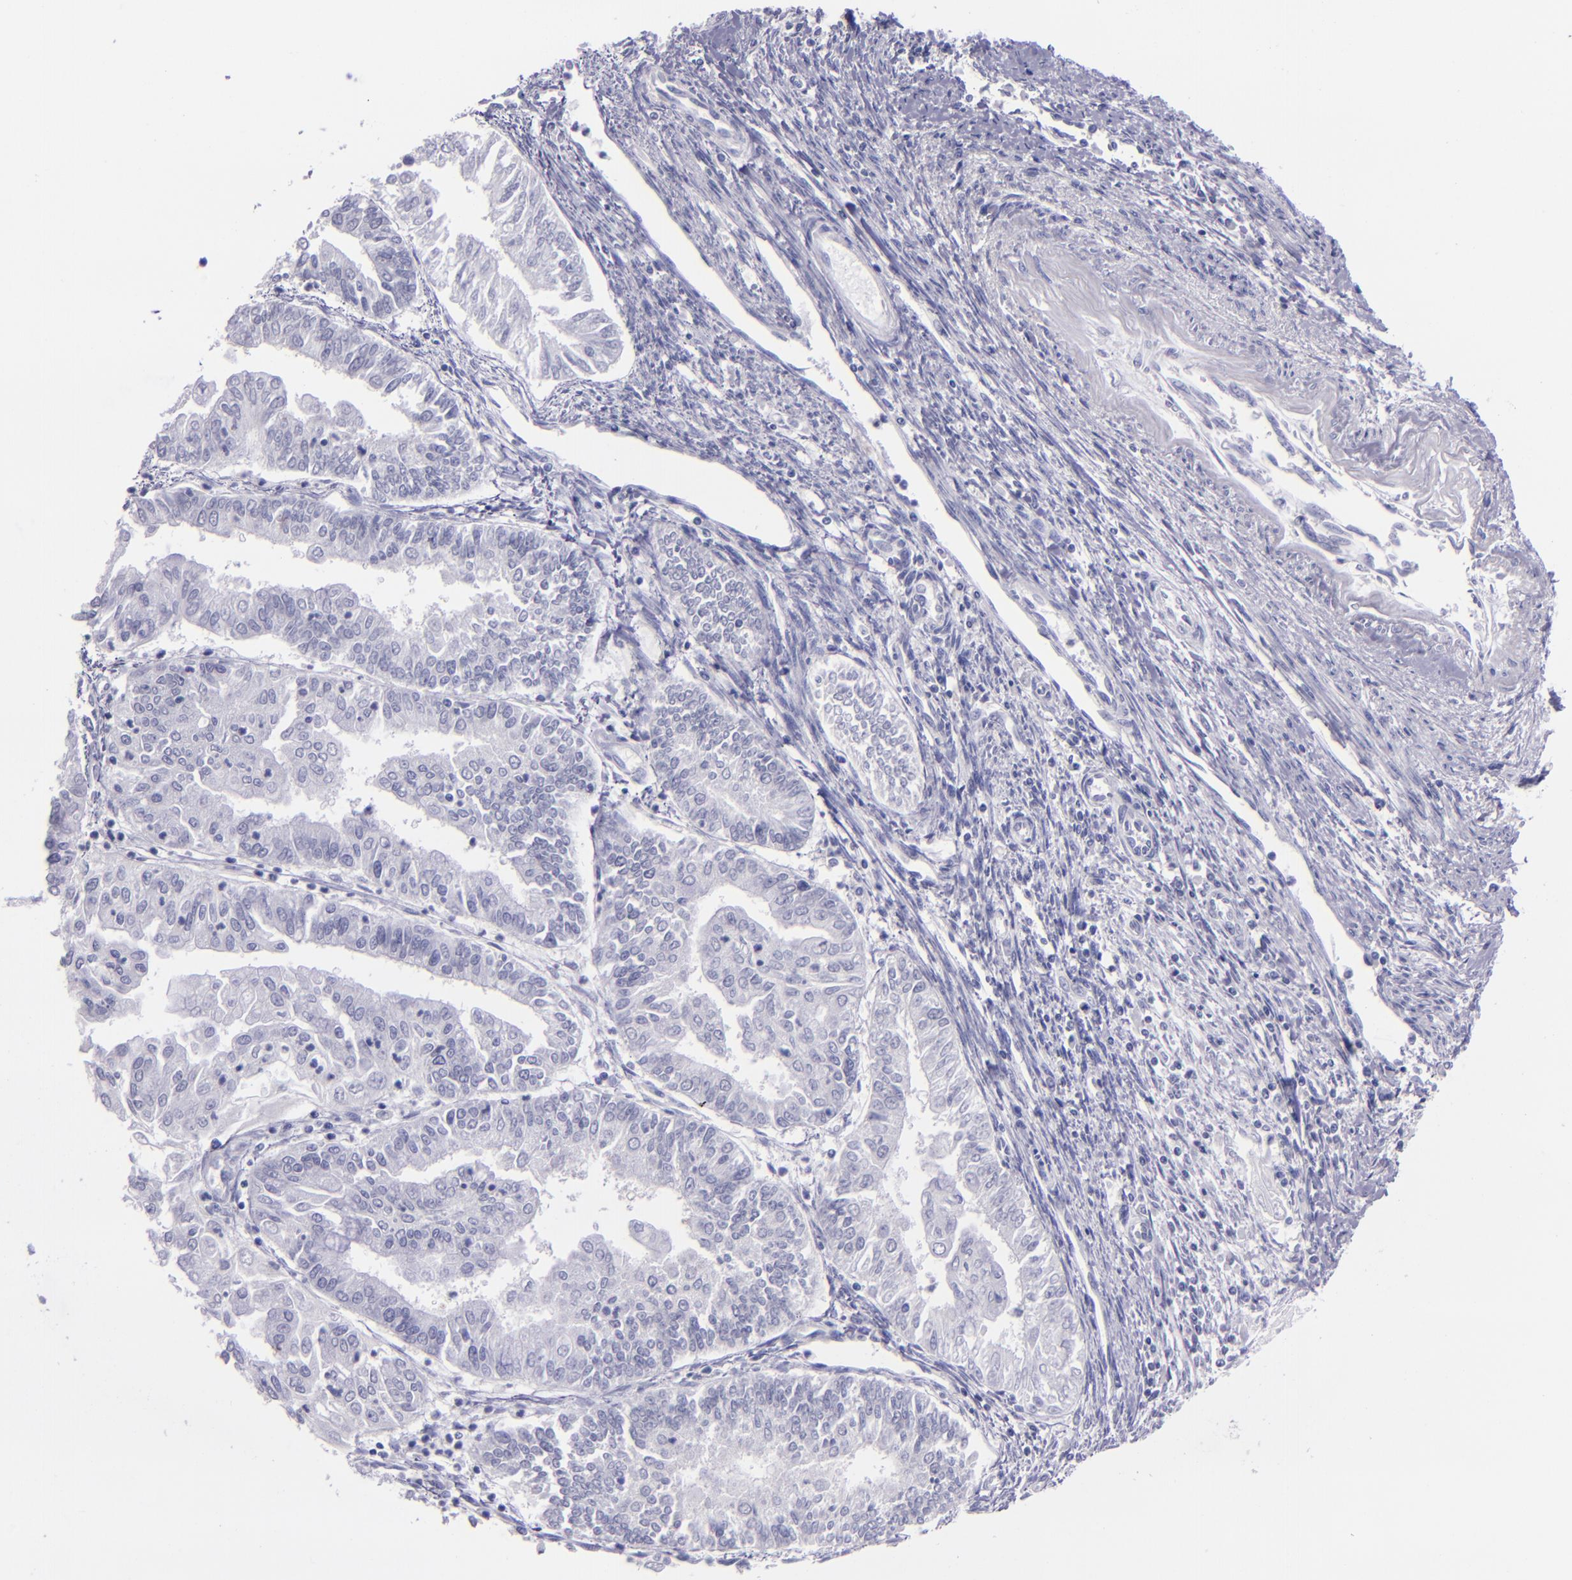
{"staining": {"intensity": "negative", "quantity": "none", "location": "none"}, "tissue": "endometrial cancer", "cell_type": "Tumor cells", "image_type": "cancer", "snomed": [{"axis": "morphology", "description": "Adenocarcinoma, NOS"}, {"axis": "topography", "description": "Endometrium"}], "caption": "High power microscopy histopathology image of an IHC histopathology image of endometrial cancer (adenocarcinoma), revealing no significant expression in tumor cells.", "gene": "TNNT3", "patient": {"sex": "female", "age": 75}}